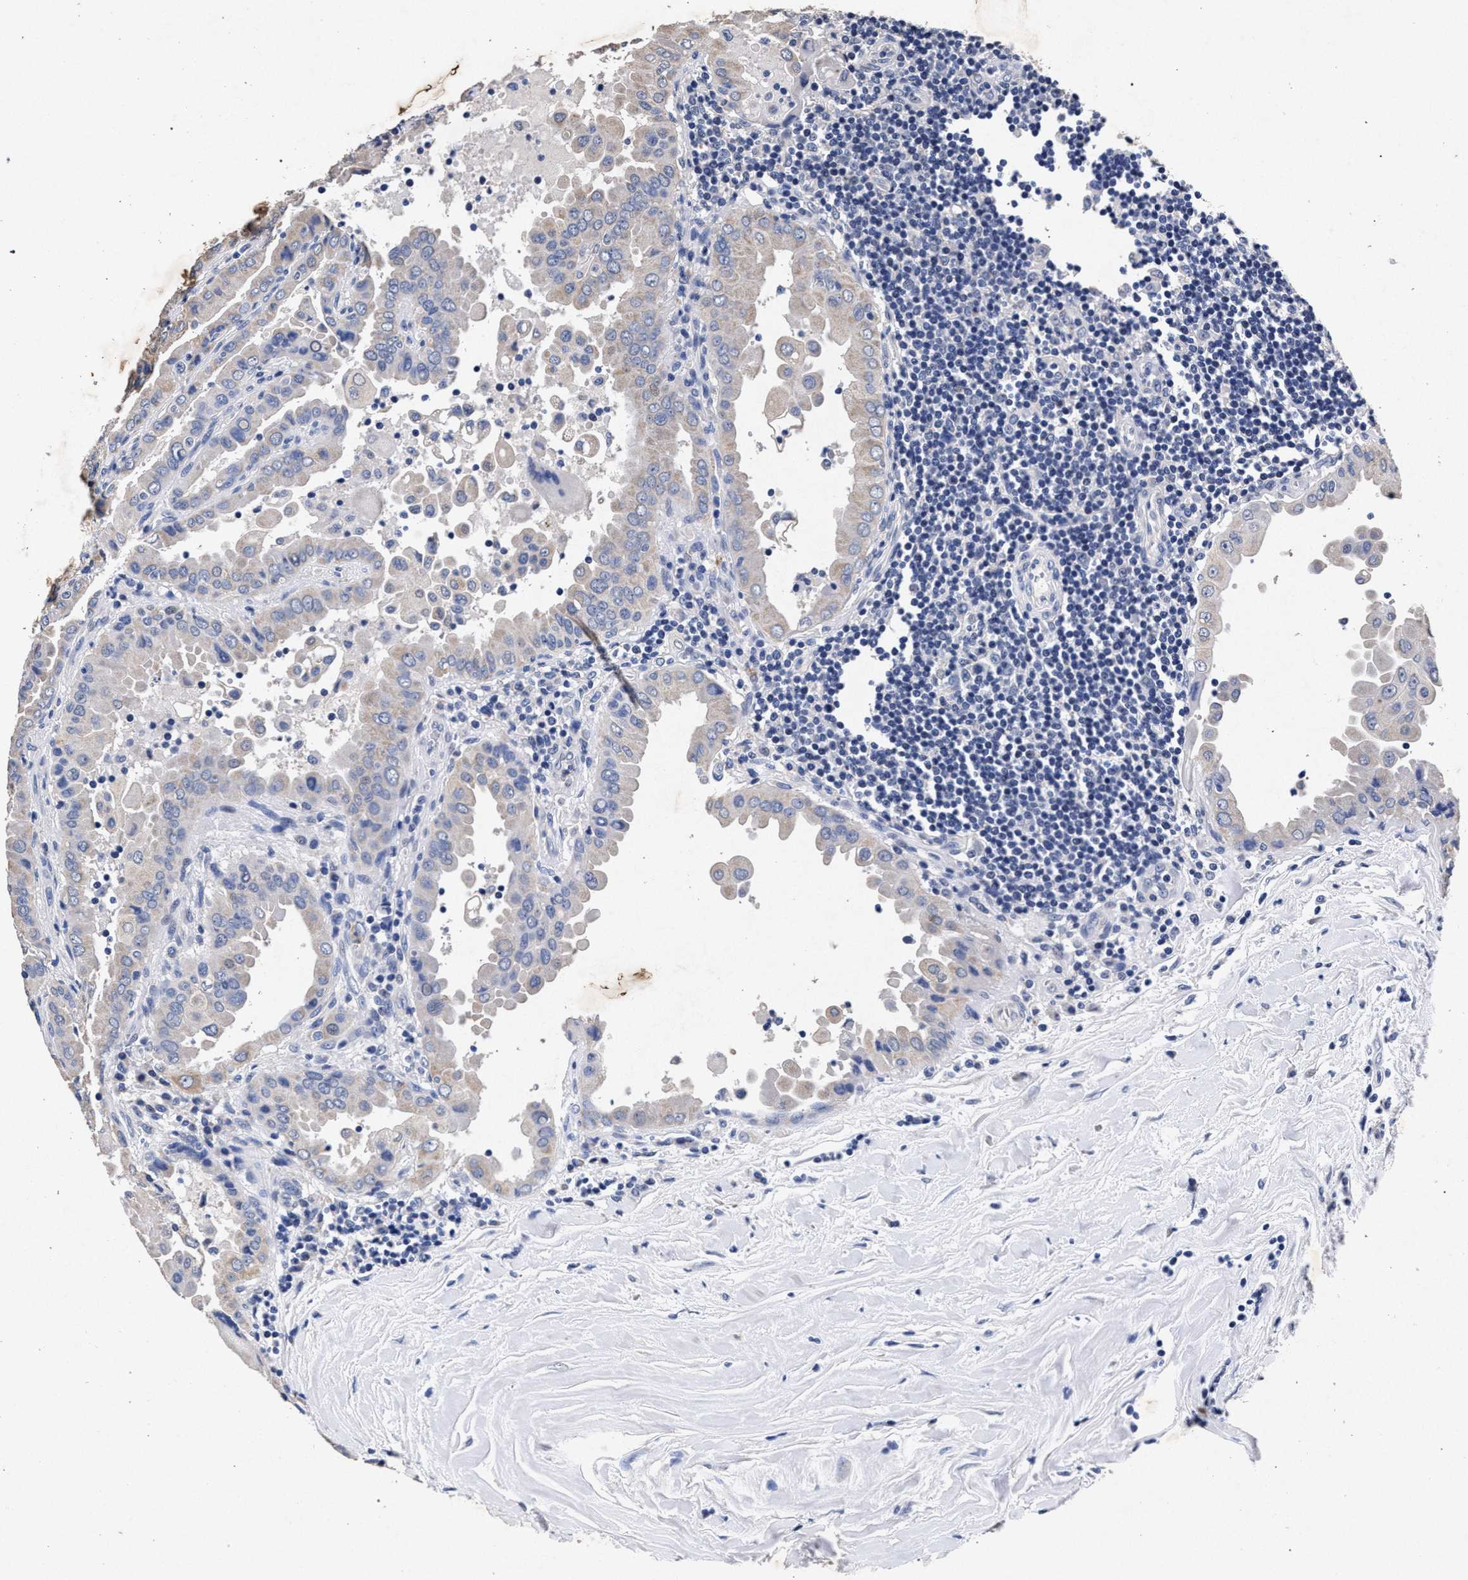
{"staining": {"intensity": "negative", "quantity": "none", "location": "none"}, "tissue": "thyroid cancer", "cell_type": "Tumor cells", "image_type": "cancer", "snomed": [{"axis": "morphology", "description": "Papillary adenocarcinoma, NOS"}, {"axis": "topography", "description": "Thyroid gland"}], "caption": "This micrograph is of thyroid cancer stained with immunohistochemistry to label a protein in brown with the nuclei are counter-stained blue. There is no positivity in tumor cells. (DAB (3,3'-diaminobenzidine) IHC with hematoxylin counter stain).", "gene": "ATP1A2", "patient": {"sex": "male", "age": 33}}